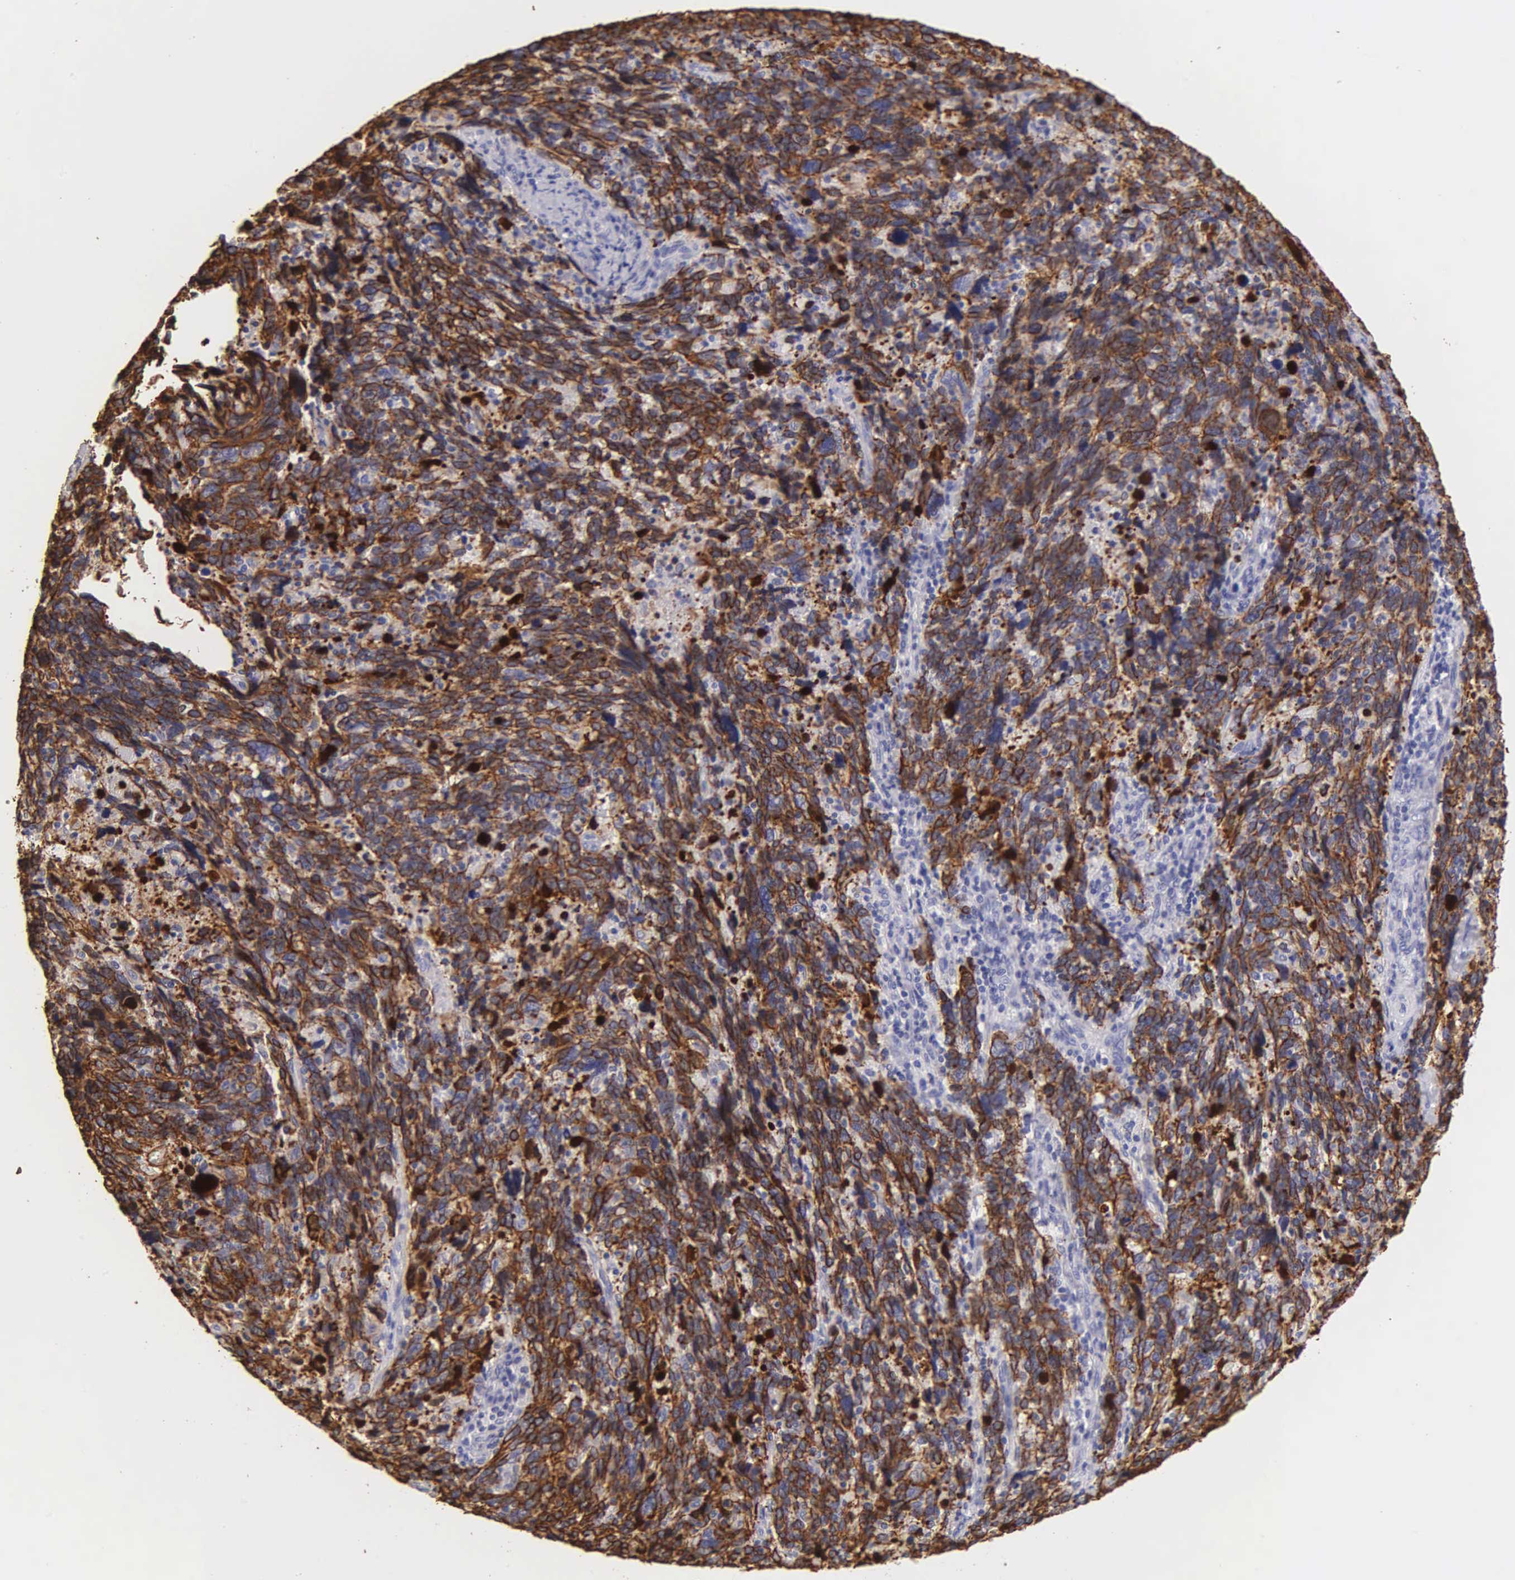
{"staining": {"intensity": "strong", "quantity": ">75%", "location": "cytoplasmic/membranous"}, "tissue": "cervical cancer", "cell_type": "Tumor cells", "image_type": "cancer", "snomed": [{"axis": "morphology", "description": "Squamous cell carcinoma, NOS"}, {"axis": "topography", "description": "Cervix"}], "caption": "A brown stain shows strong cytoplasmic/membranous positivity of a protein in squamous cell carcinoma (cervical) tumor cells. The staining is performed using DAB (3,3'-diaminobenzidine) brown chromogen to label protein expression. The nuclei are counter-stained blue using hematoxylin.", "gene": "KRT17", "patient": {"sex": "female", "age": 41}}